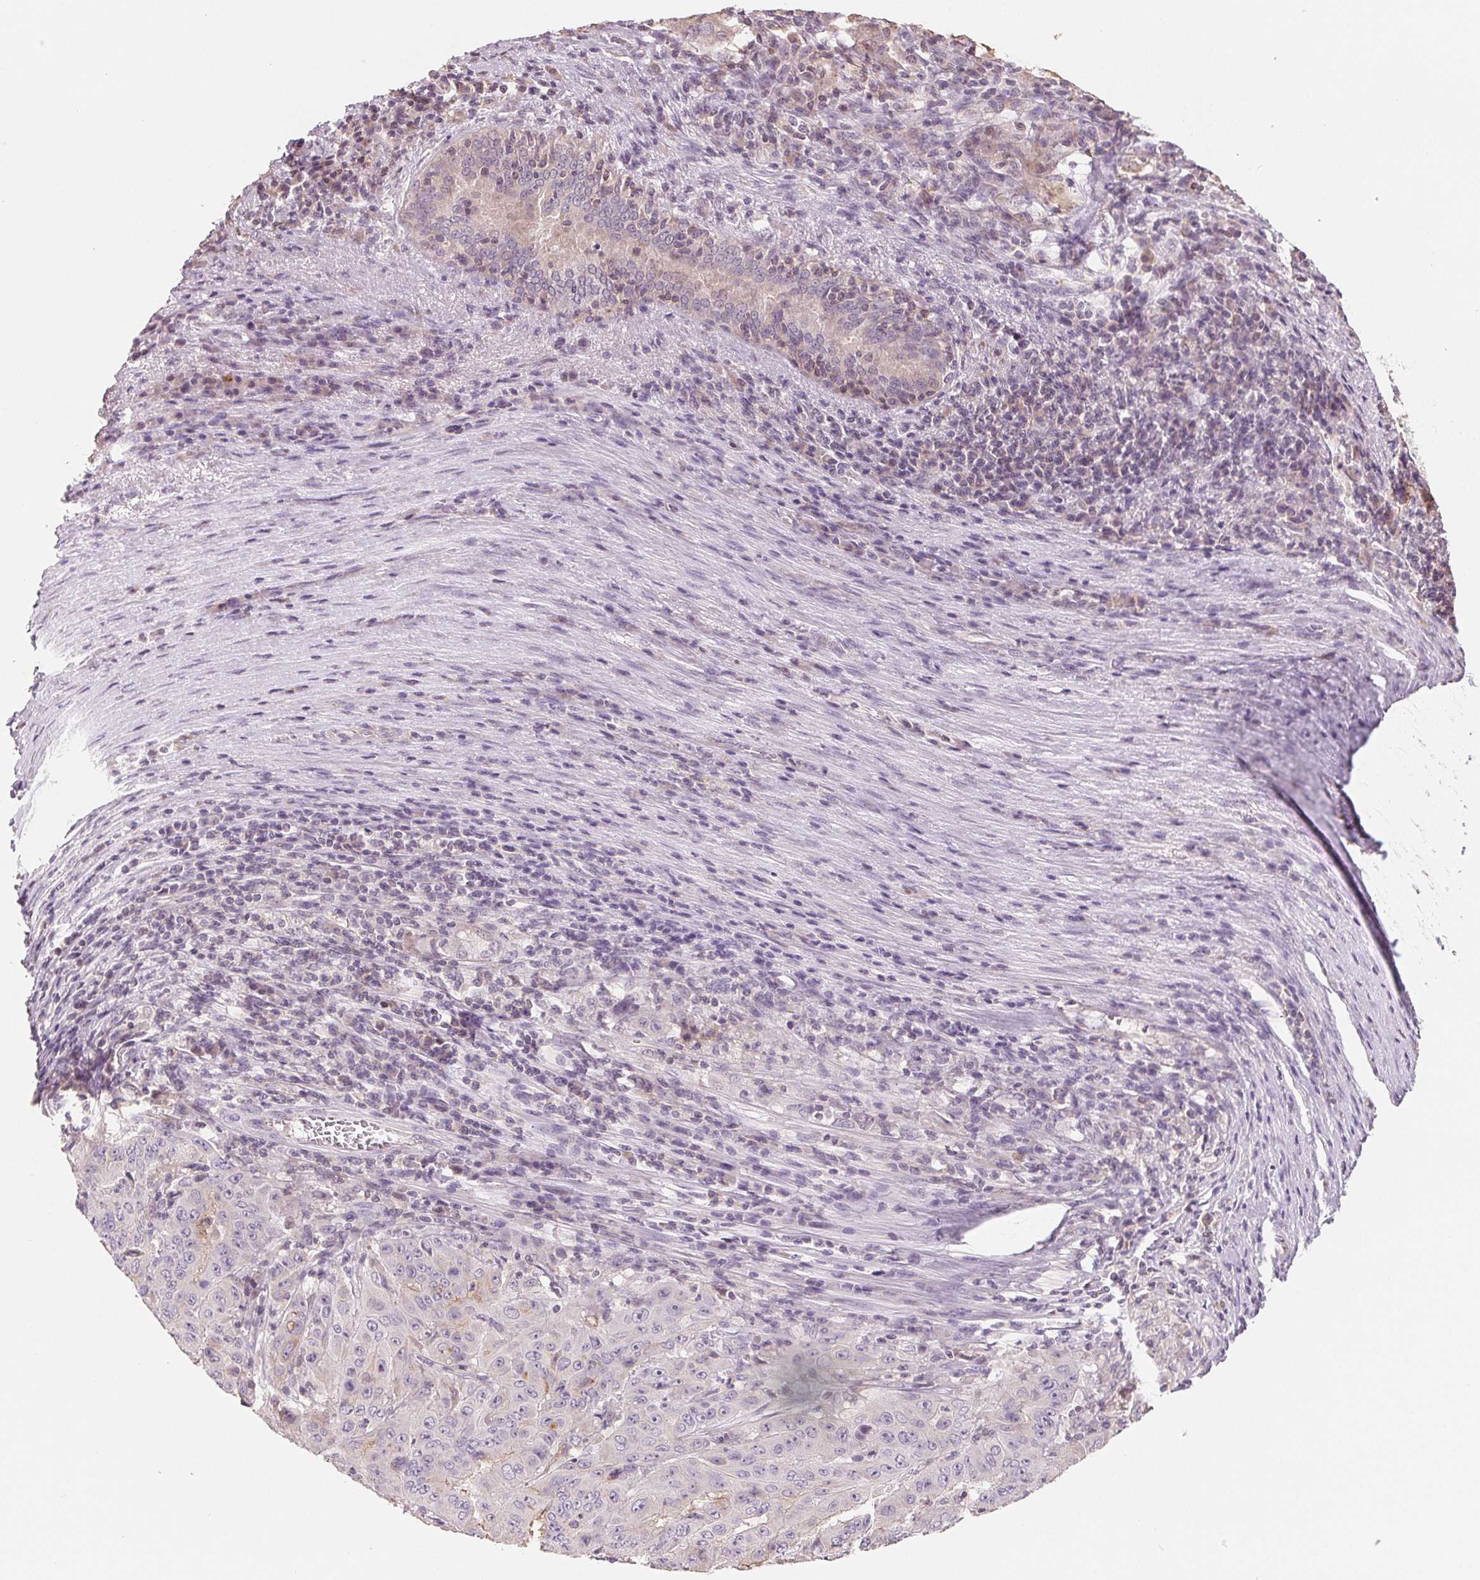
{"staining": {"intensity": "moderate", "quantity": "<25%", "location": "cytoplasmic/membranous"}, "tissue": "pancreatic cancer", "cell_type": "Tumor cells", "image_type": "cancer", "snomed": [{"axis": "morphology", "description": "Adenocarcinoma, NOS"}, {"axis": "topography", "description": "Pancreas"}], "caption": "Immunohistochemical staining of pancreatic cancer demonstrates low levels of moderate cytoplasmic/membranous staining in approximately <25% of tumor cells.", "gene": "VTCN1", "patient": {"sex": "male", "age": 63}}